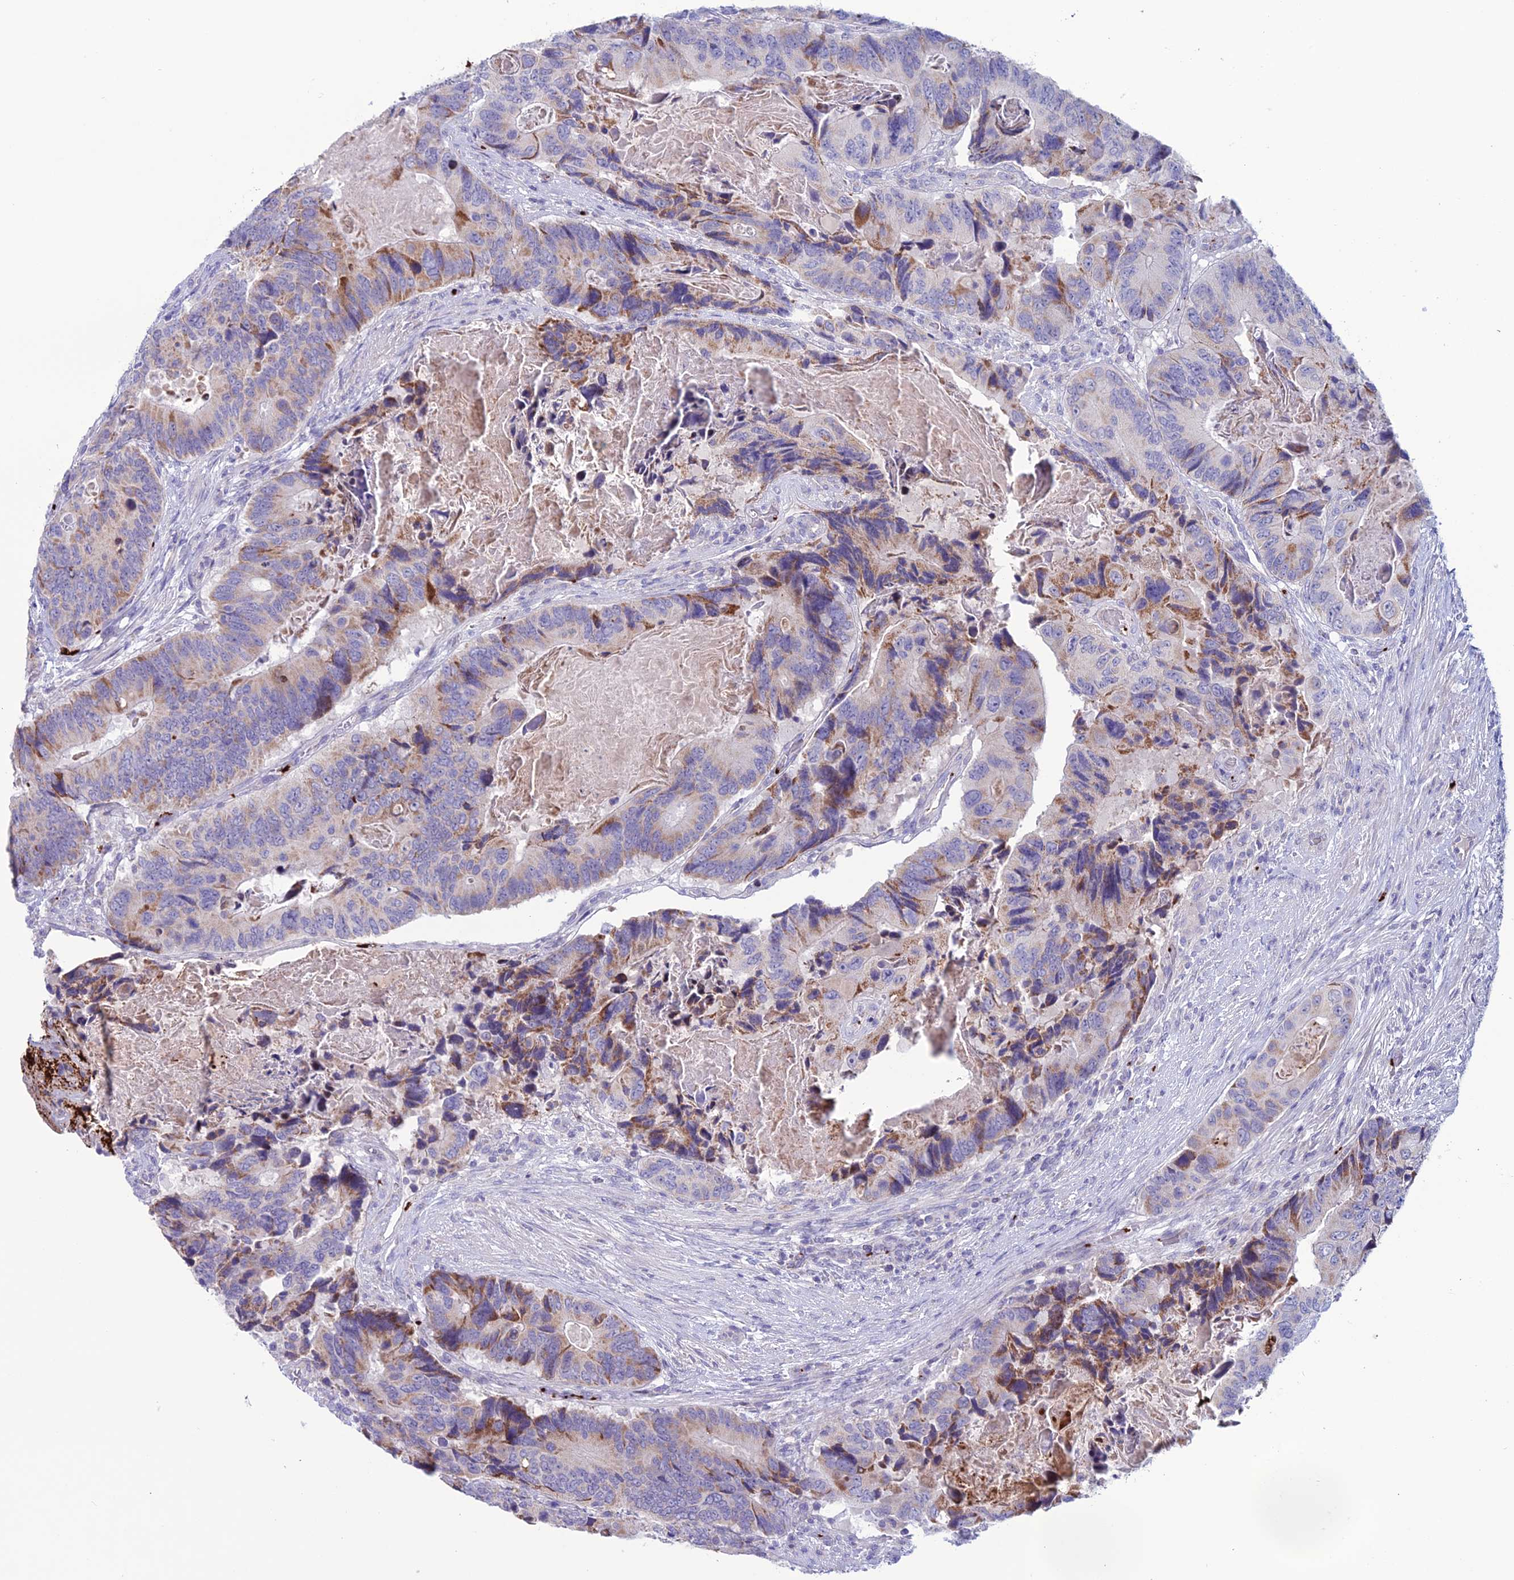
{"staining": {"intensity": "moderate", "quantity": "25%-75%", "location": "cytoplasmic/membranous"}, "tissue": "colorectal cancer", "cell_type": "Tumor cells", "image_type": "cancer", "snomed": [{"axis": "morphology", "description": "Adenocarcinoma, NOS"}, {"axis": "topography", "description": "Colon"}], "caption": "Colorectal cancer (adenocarcinoma) stained with a brown dye exhibits moderate cytoplasmic/membranous positive positivity in approximately 25%-75% of tumor cells.", "gene": "C21orf140", "patient": {"sex": "male", "age": 84}}